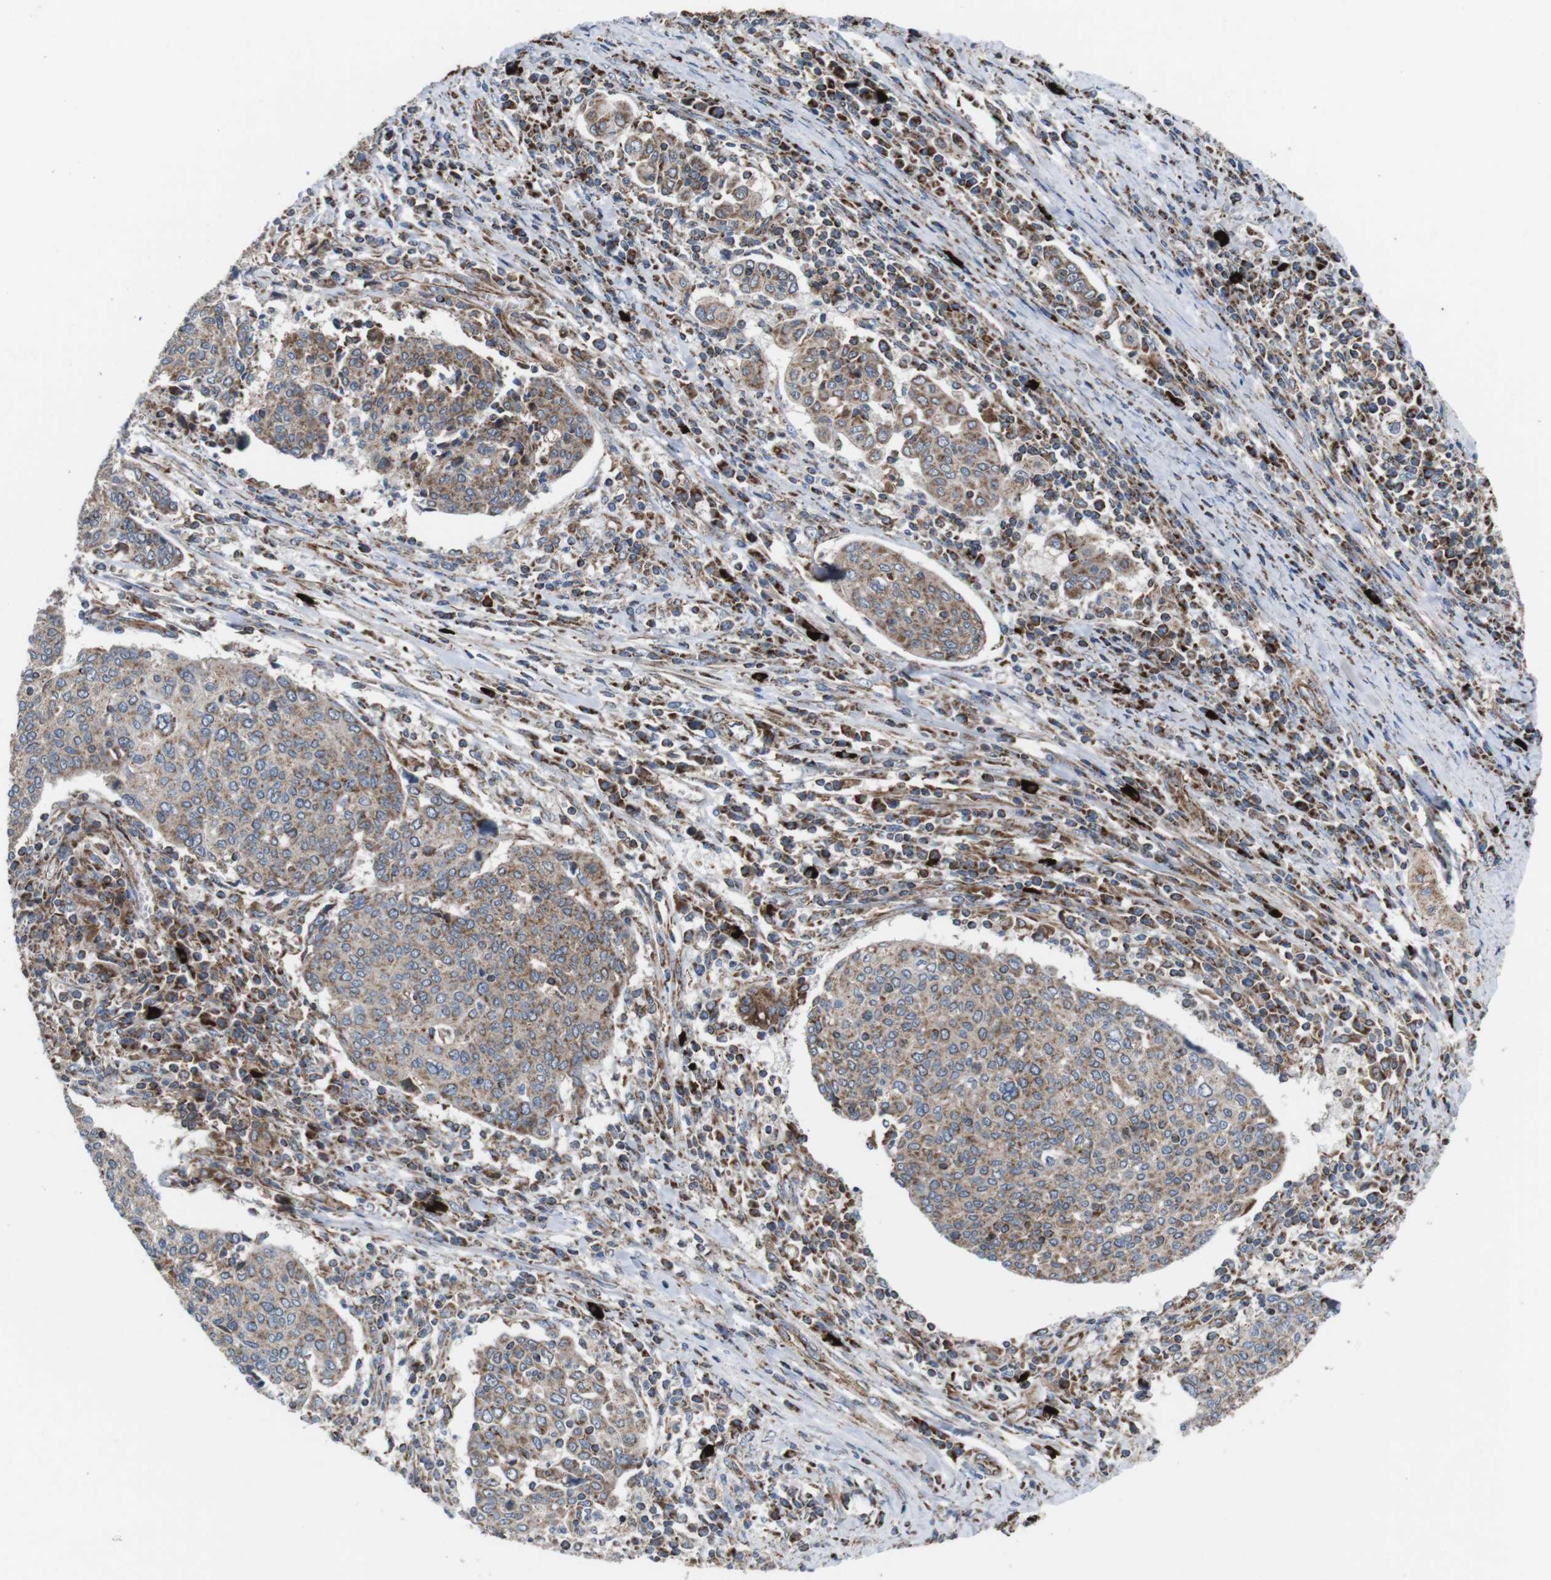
{"staining": {"intensity": "weak", "quantity": "<25%", "location": "cytoplasmic/membranous"}, "tissue": "cervical cancer", "cell_type": "Tumor cells", "image_type": "cancer", "snomed": [{"axis": "morphology", "description": "Squamous cell carcinoma, NOS"}, {"axis": "topography", "description": "Cervix"}], "caption": "High magnification brightfield microscopy of cervical squamous cell carcinoma stained with DAB (3,3'-diaminobenzidine) (brown) and counterstained with hematoxylin (blue): tumor cells show no significant staining.", "gene": "HK1", "patient": {"sex": "female", "age": 40}}